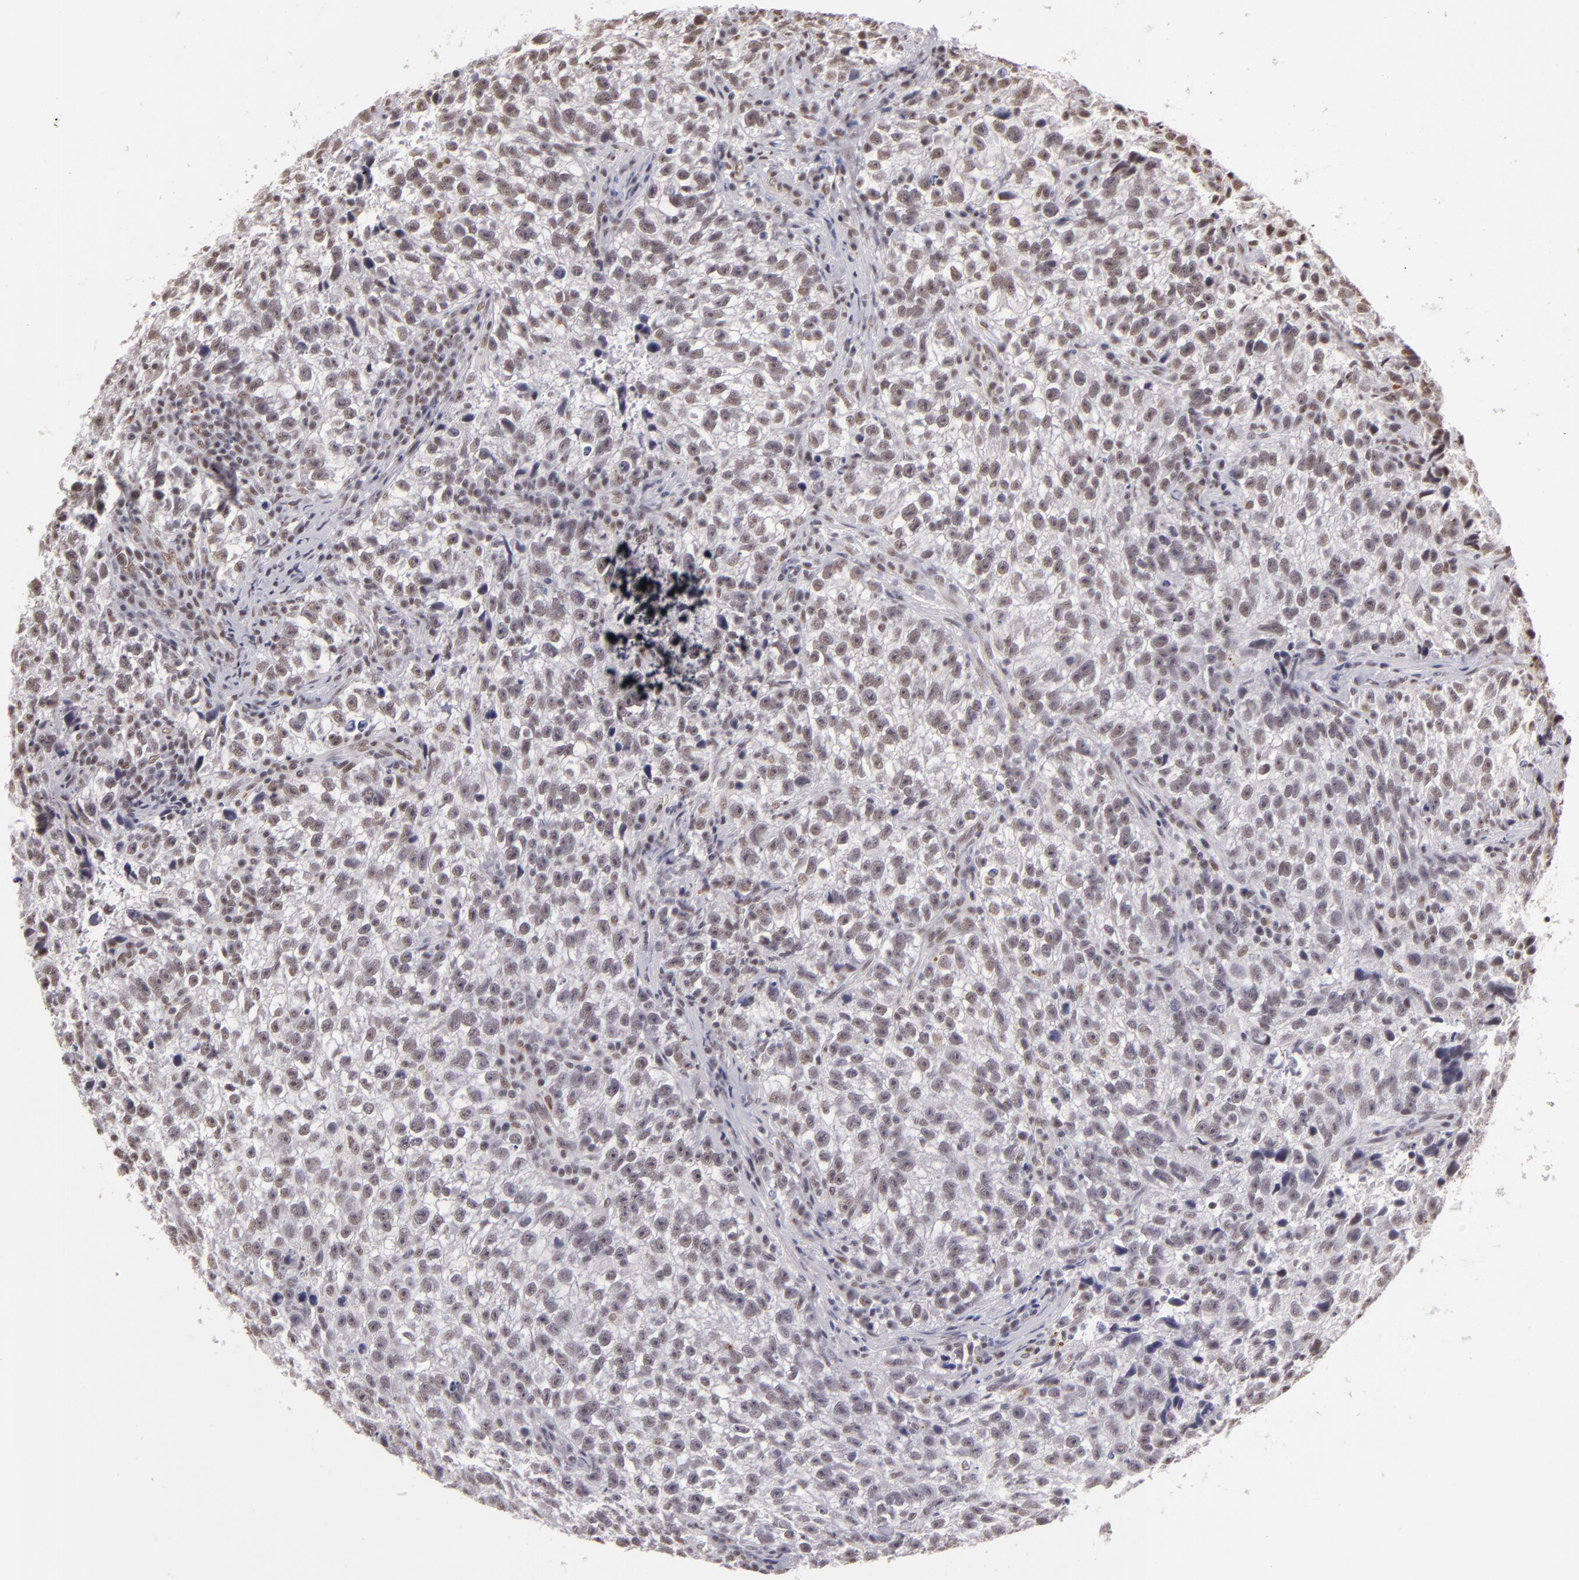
{"staining": {"intensity": "weak", "quantity": "25%-75%", "location": "nuclear"}, "tissue": "testis cancer", "cell_type": "Tumor cells", "image_type": "cancer", "snomed": [{"axis": "morphology", "description": "Seminoma, NOS"}, {"axis": "topography", "description": "Testis"}], "caption": "Human testis cancer stained with a protein marker displays weak staining in tumor cells.", "gene": "INTS6", "patient": {"sex": "male", "age": 38}}